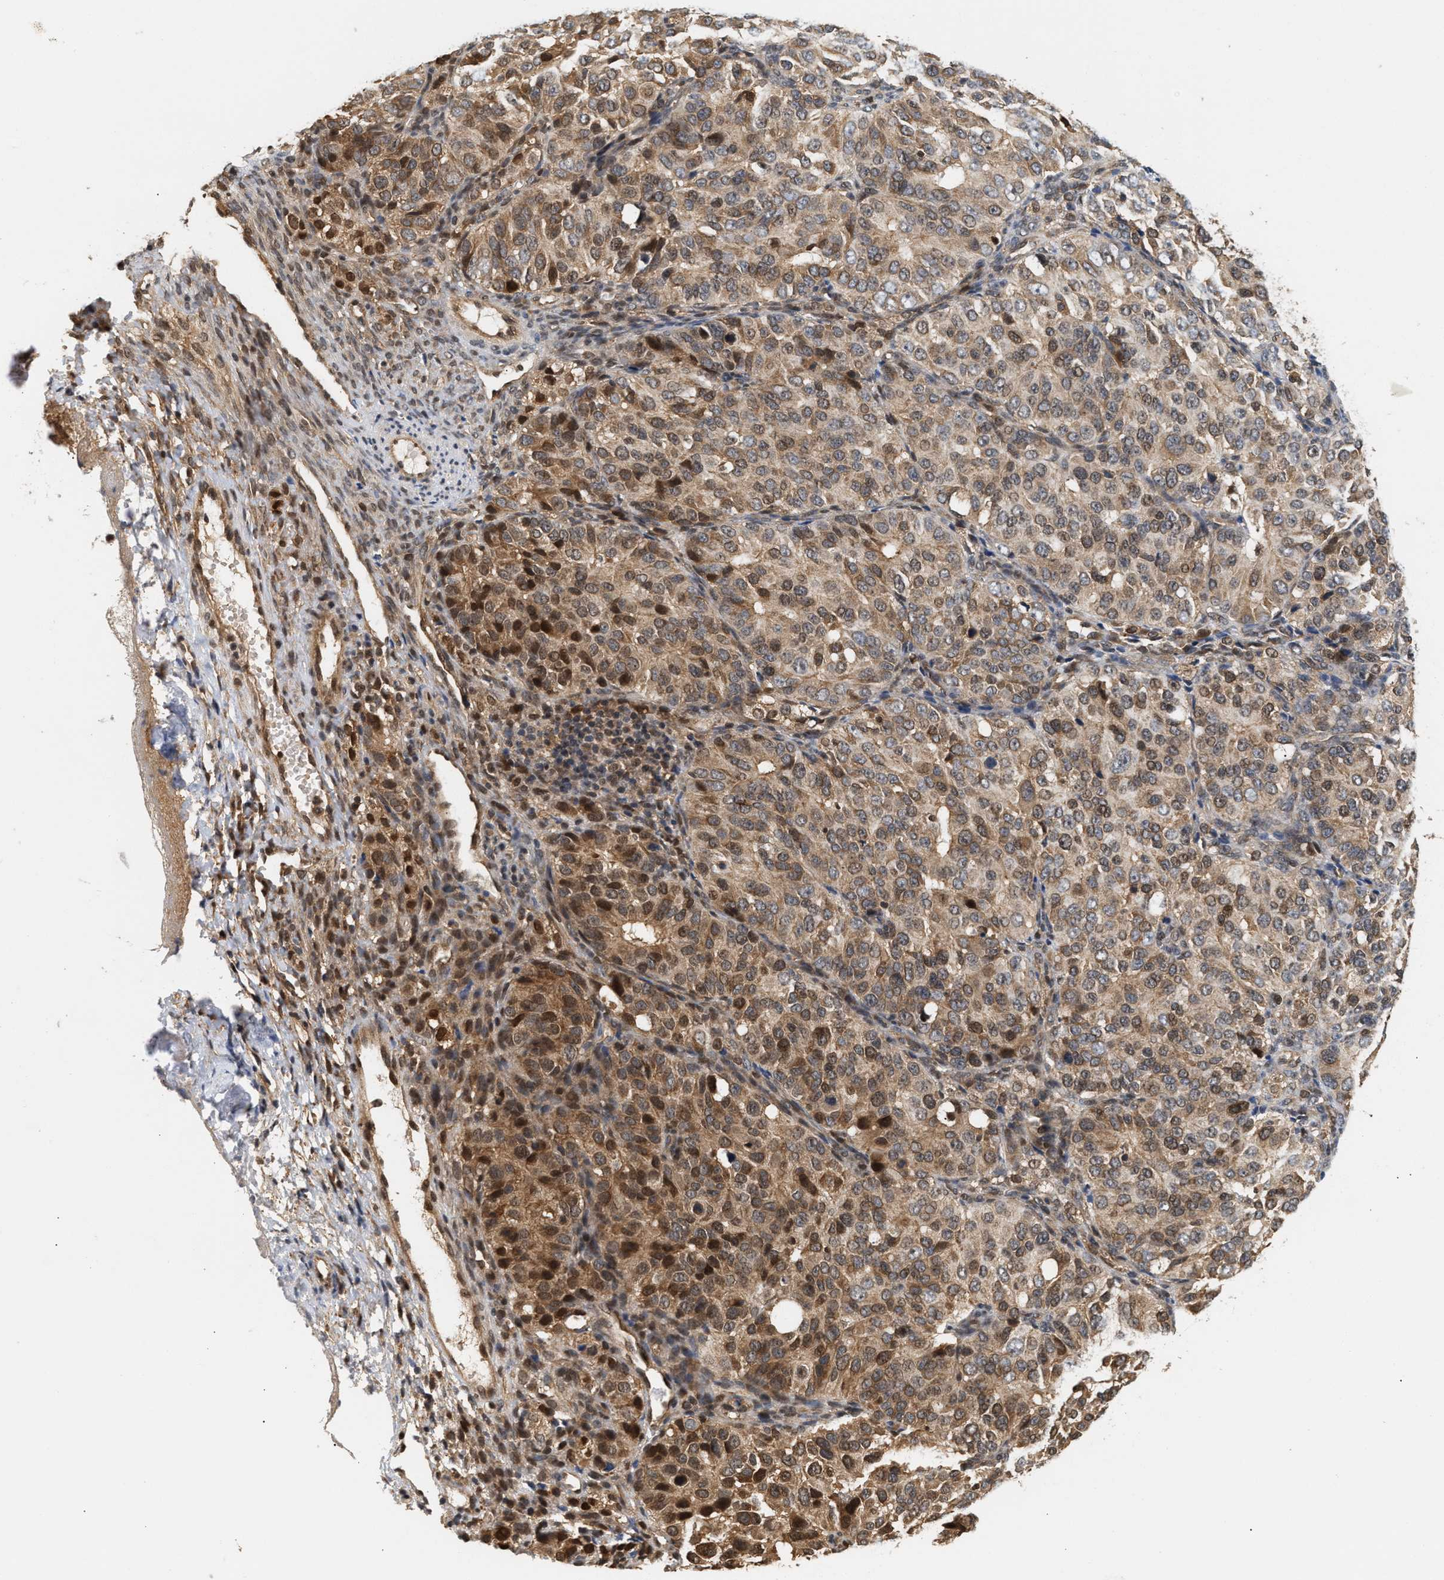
{"staining": {"intensity": "moderate", "quantity": ">75%", "location": "cytoplasmic/membranous,nuclear"}, "tissue": "ovarian cancer", "cell_type": "Tumor cells", "image_type": "cancer", "snomed": [{"axis": "morphology", "description": "Carcinoma, endometroid"}, {"axis": "topography", "description": "Ovary"}], "caption": "DAB (3,3'-diaminobenzidine) immunohistochemical staining of ovarian cancer exhibits moderate cytoplasmic/membranous and nuclear protein positivity in about >75% of tumor cells.", "gene": "ABHD5", "patient": {"sex": "female", "age": 51}}